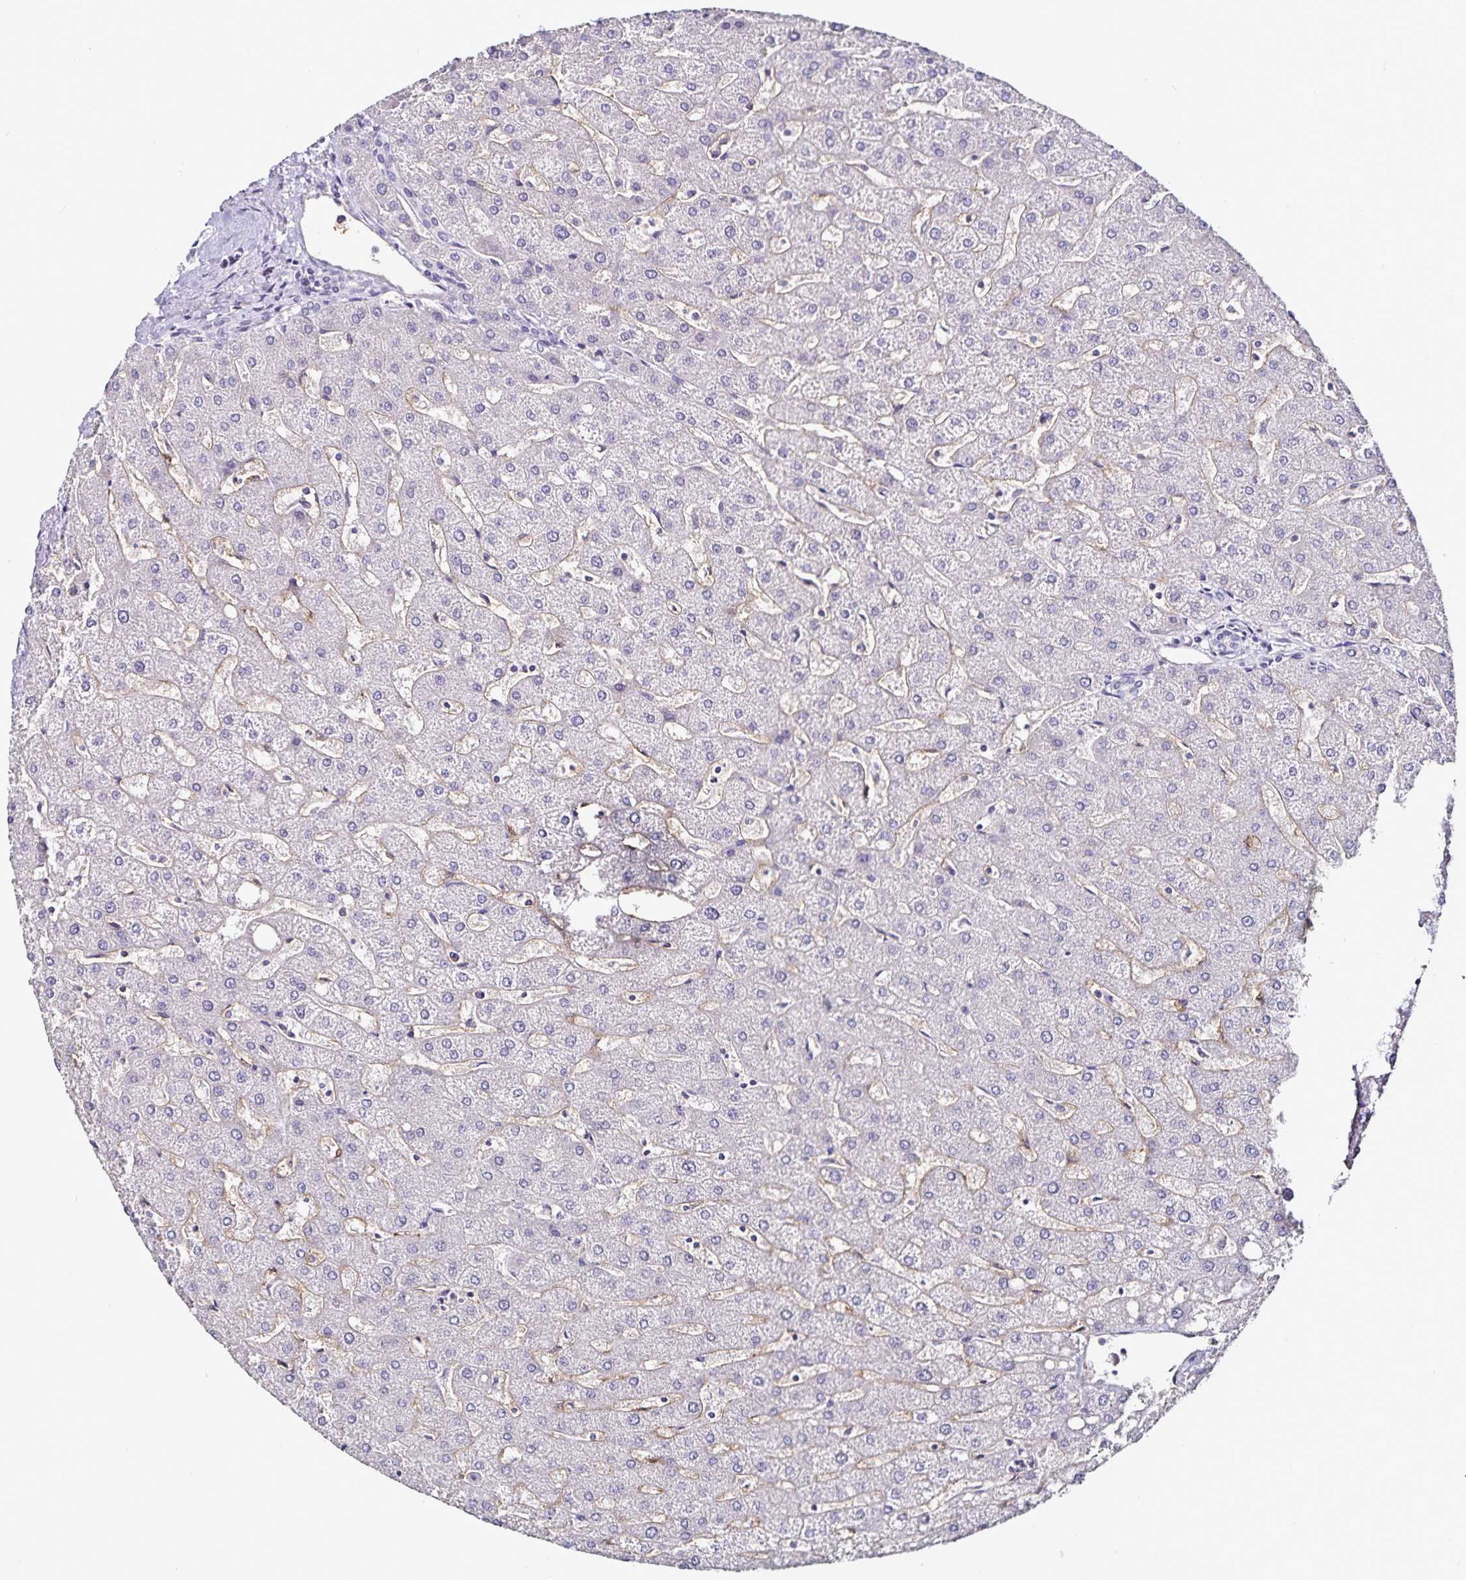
{"staining": {"intensity": "negative", "quantity": "none", "location": "none"}, "tissue": "liver", "cell_type": "Cholangiocytes", "image_type": "normal", "snomed": [{"axis": "morphology", "description": "Normal tissue, NOS"}, {"axis": "topography", "description": "Liver"}], "caption": "A high-resolution micrograph shows IHC staining of unremarkable liver, which exhibits no significant positivity in cholangiocytes. Nuclei are stained in blue.", "gene": "TSPAN7", "patient": {"sex": "male", "age": 67}}